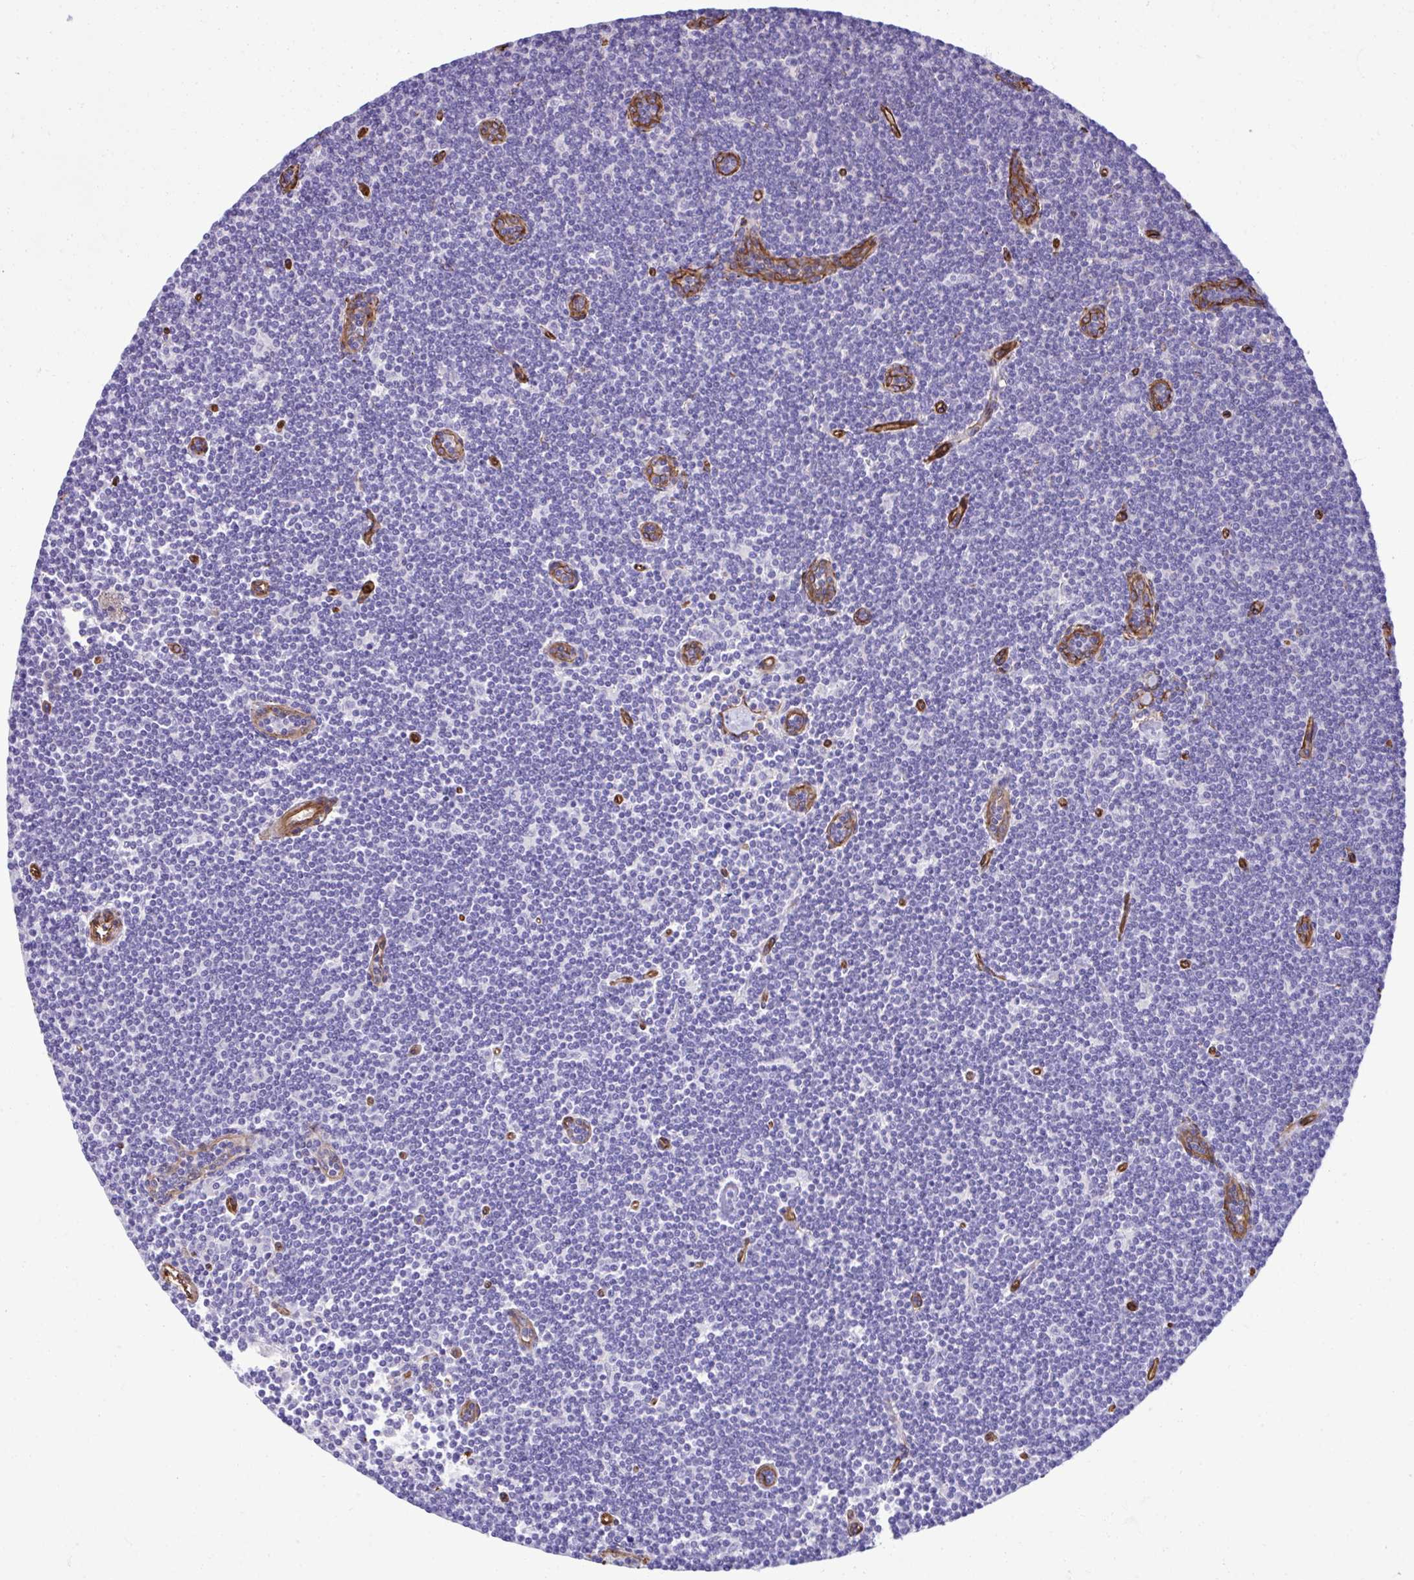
{"staining": {"intensity": "negative", "quantity": "none", "location": "none"}, "tissue": "lymphoma", "cell_type": "Tumor cells", "image_type": "cancer", "snomed": [{"axis": "morphology", "description": "Malignant lymphoma, non-Hodgkin's type, Low grade"}, {"axis": "topography", "description": "Lymph node"}], "caption": "Immunohistochemistry (IHC) micrograph of lymphoma stained for a protein (brown), which reveals no expression in tumor cells. (Brightfield microscopy of DAB (3,3'-diaminobenzidine) immunohistochemistry at high magnification).", "gene": "TRIM52", "patient": {"sex": "female", "age": 73}}